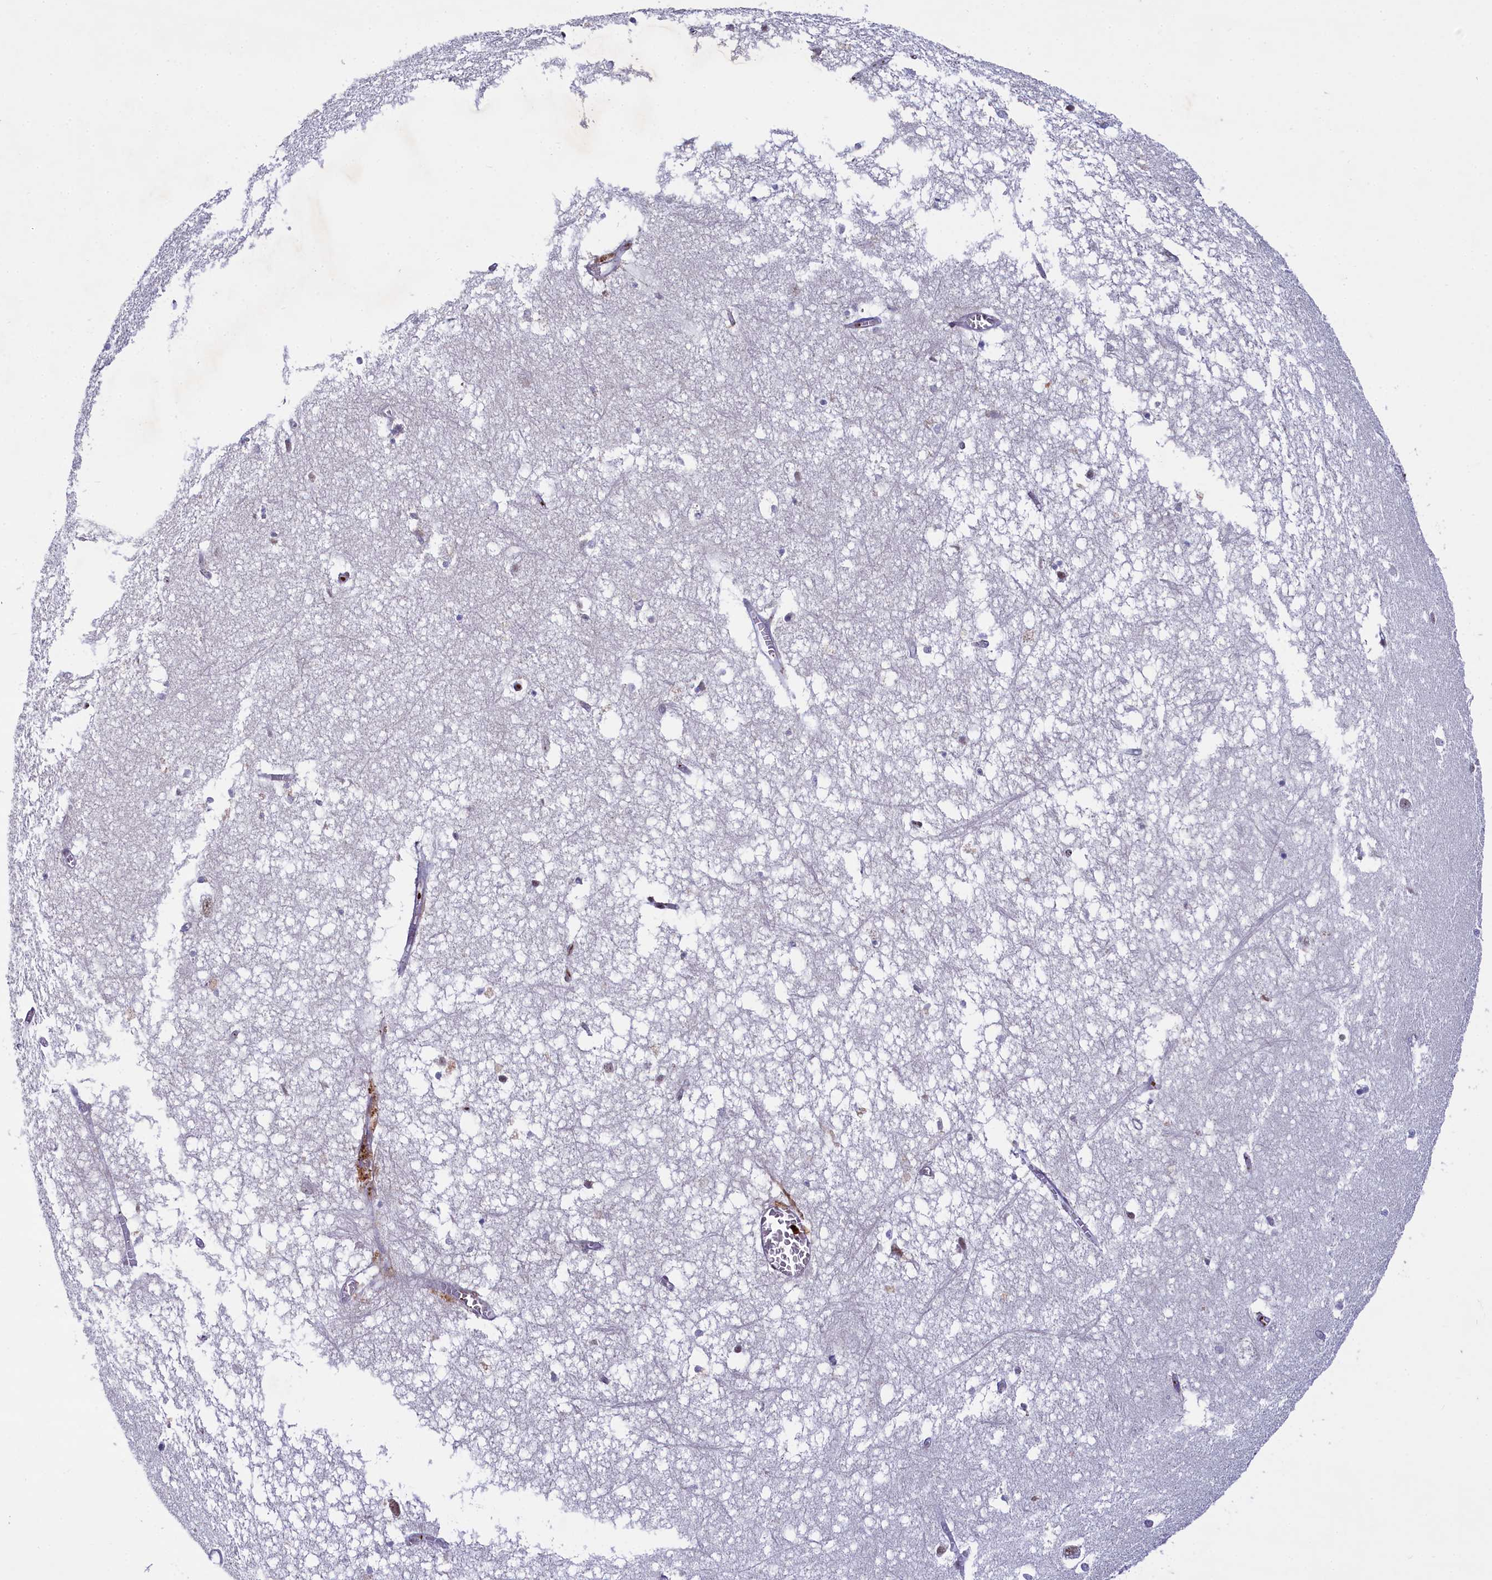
{"staining": {"intensity": "negative", "quantity": "none", "location": "none"}, "tissue": "hippocampus", "cell_type": "Glial cells", "image_type": "normal", "snomed": [{"axis": "morphology", "description": "Normal tissue, NOS"}, {"axis": "topography", "description": "Hippocampus"}], "caption": "Immunohistochemical staining of unremarkable hippocampus shows no significant expression in glial cells. The staining was performed using DAB (3,3'-diaminobenzidine) to visualize the protein expression in brown, while the nuclei were stained in blue with hematoxylin (Magnification: 20x).", "gene": "PPHLN1", "patient": {"sex": "female", "age": 64}}